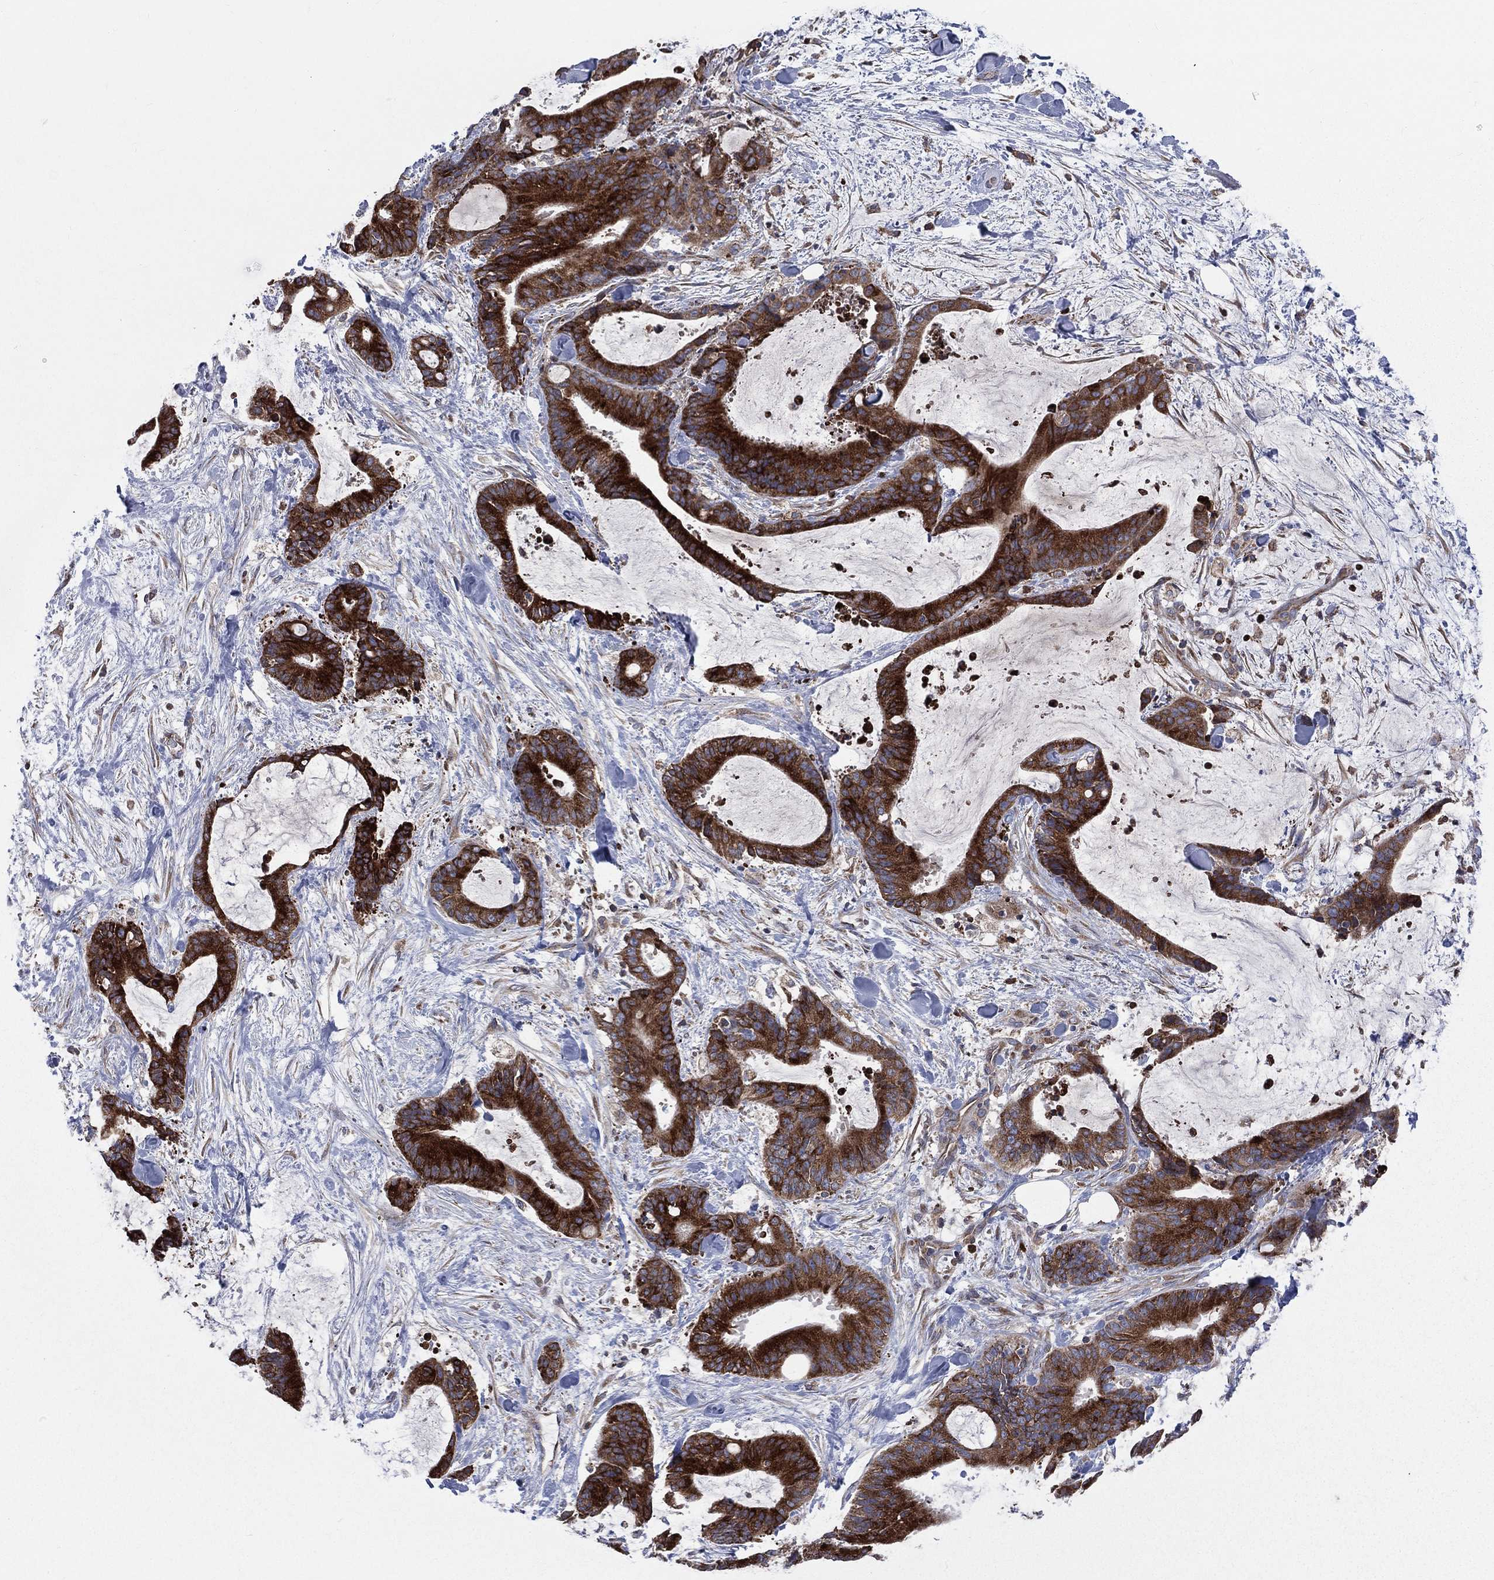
{"staining": {"intensity": "strong", "quantity": ">75%", "location": "cytoplasmic/membranous"}, "tissue": "liver cancer", "cell_type": "Tumor cells", "image_type": "cancer", "snomed": [{"axis": "morphology", "description": "Cholangiocarcinoma"}, {"axis": "topography", "description": "Liver"}], "caption": "Immunohistochemical staining of human liver cholangiocarcinoma displays strong cytoplasmic/membranous protein positivity in approximately >75% of tumor cells.", "gene": "CCDC159", "patient": {"sex": "female", "age": 73}}